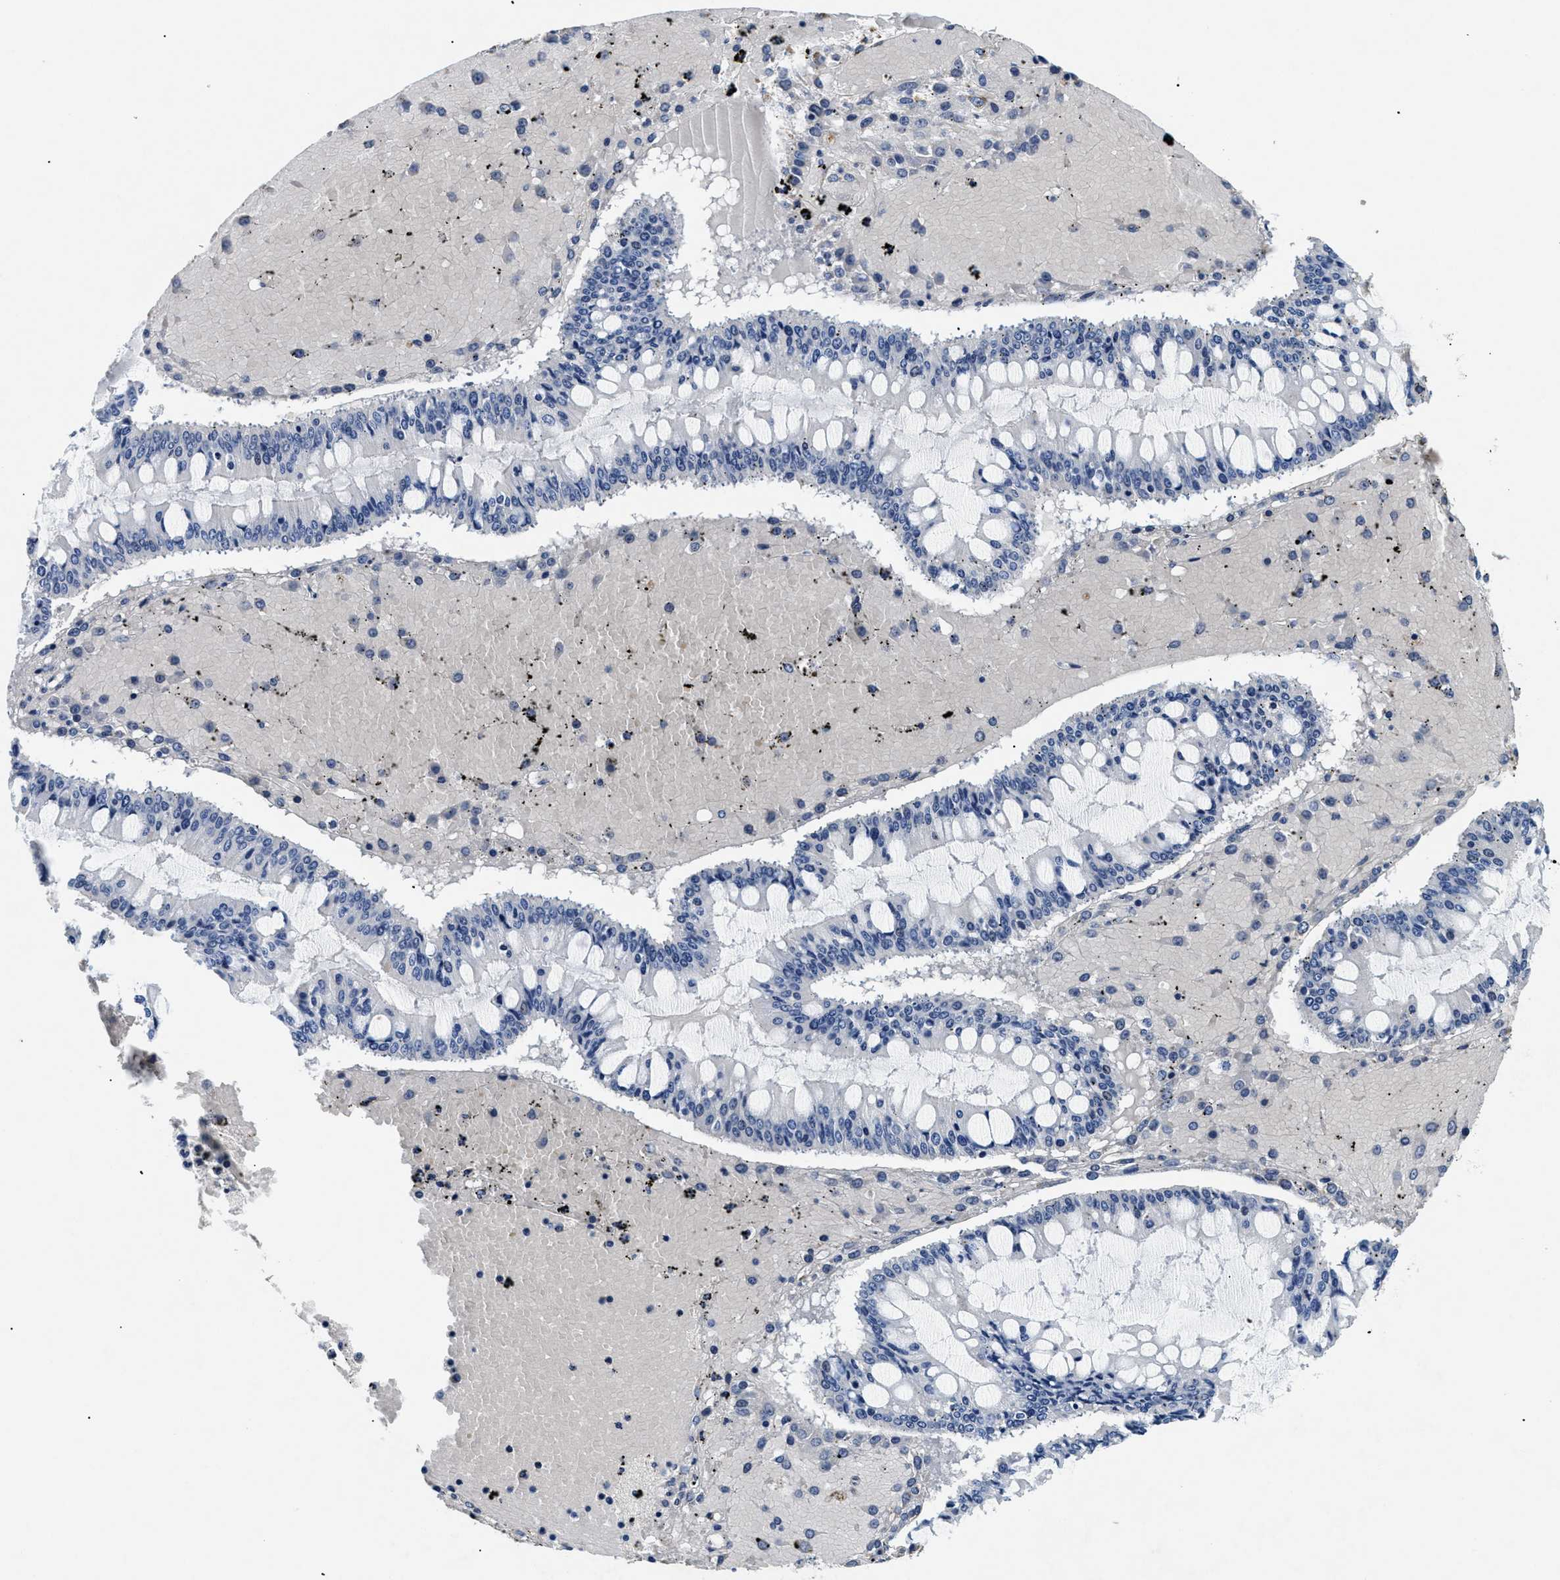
{"staining": {"intensity": "negative", "quantity": "none", "location": "none"}, "tissue": "ovarian cancer", "cell_type": "Tumor cells", "image_type": "cancer", "snomed": [{"axis": "morphology", "description": "Cystadenocarcinoma, mucinous, NOS"}, {"axis": "topography", "description": "Ovary"}], "caption": "DAB (3,3'-diaminobenzidine) immunohistochemical staining of ovarian cancer shows no significant expression in tumor cells. Nuclei are stained in blue.", "gene": "LAMA3", "patient": {"sex": "female", "age": 73}}